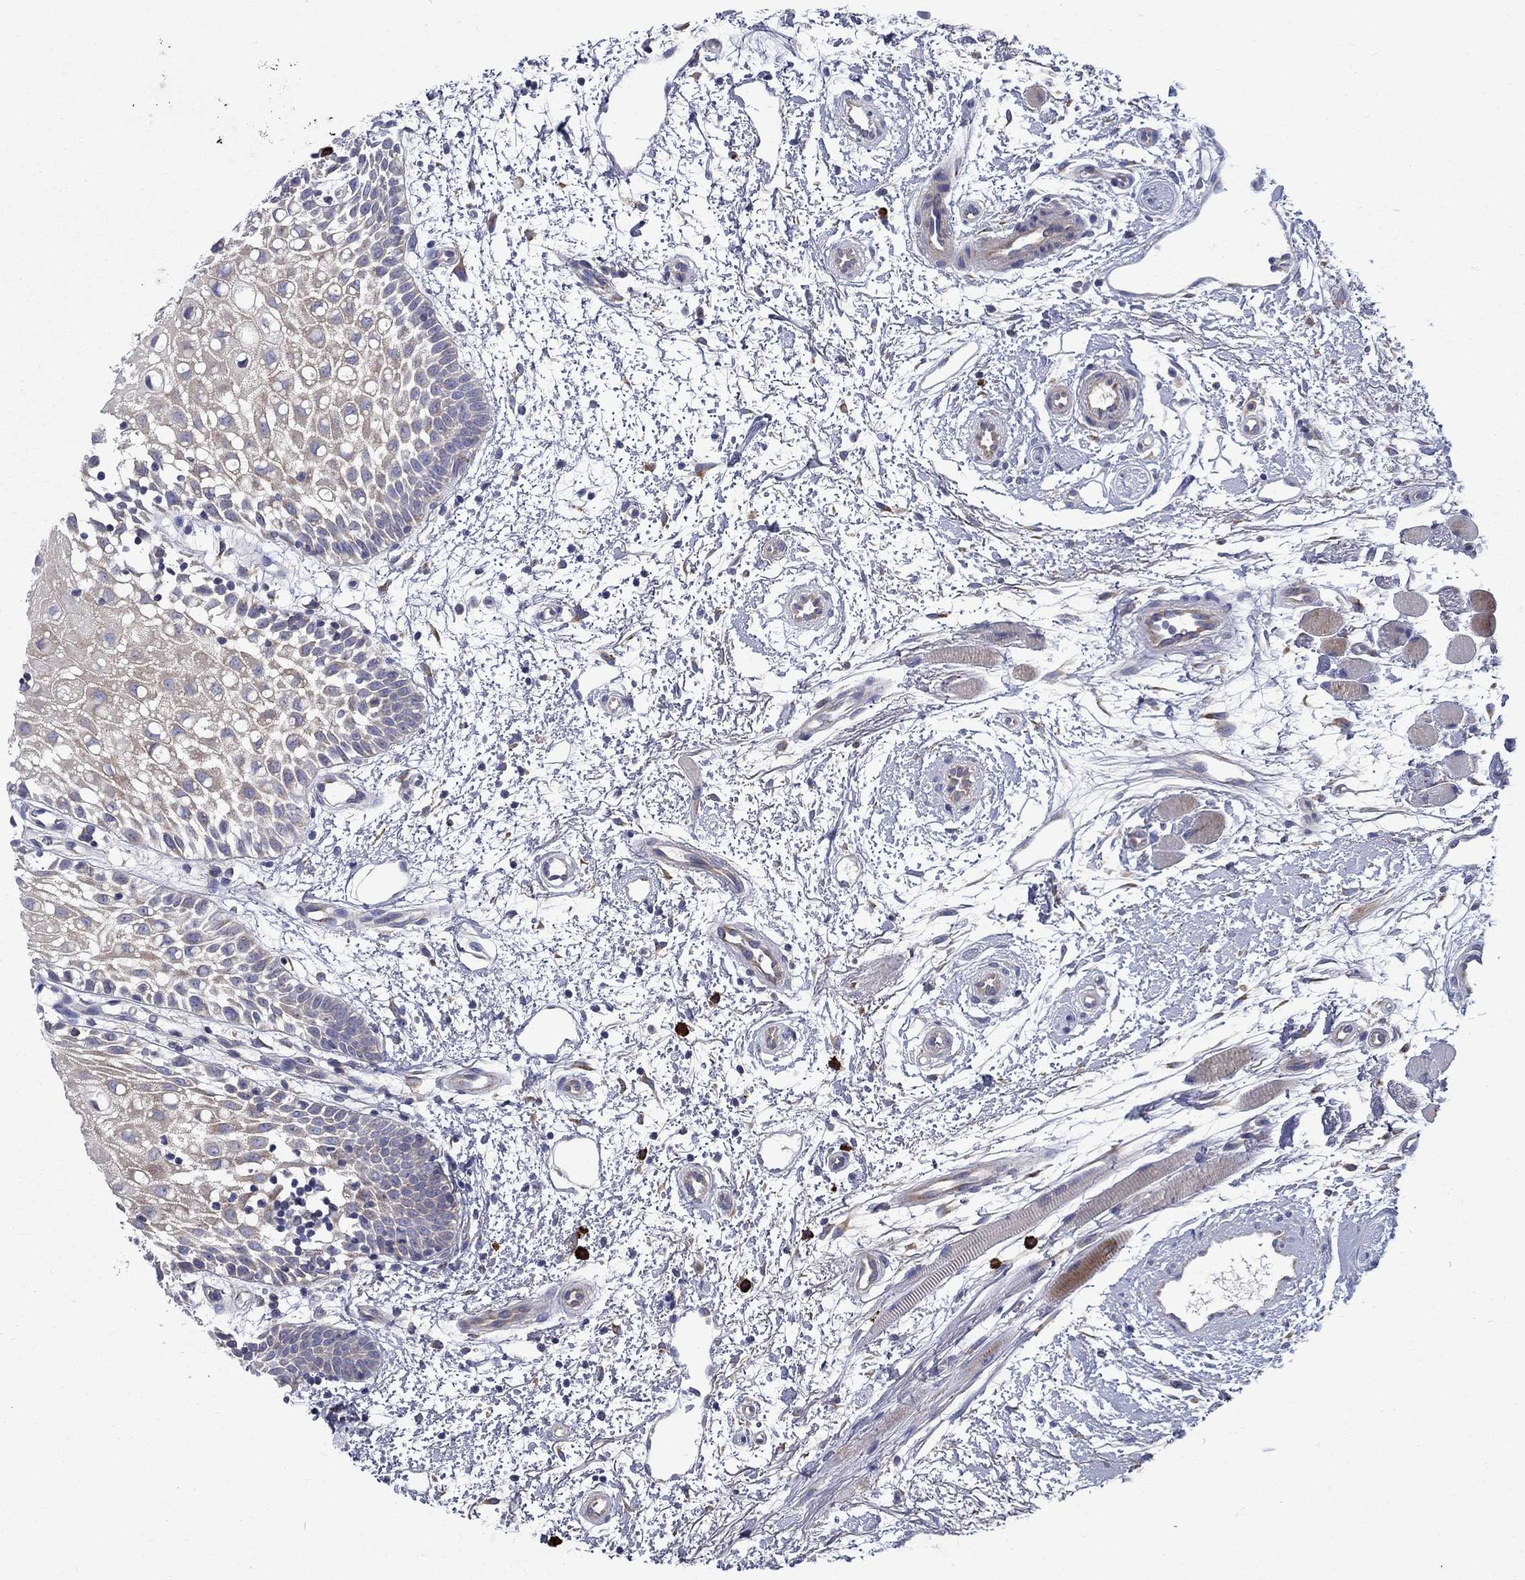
{"staining": {"intensity": "weak", "quantity": "25%-75%", "location": "cytoplasmic/membranous"}, "tissue": "oral mucosa", "cell_type": "Squamous epithelial cells", "image_type": "normal", "snomed": [{"axis": "morphology", "description": "Normal tissue, NOS"}, {"axis": "morphology", "description": "Squamous cell carcinoma, NOS"}, {"axis": "topography", "description": "Oral tissue"}, {"axis": "topography", "description": "Head-Neck"}], "caption": "Immunohistochemistry (IHC) image of normal oral mucosa stained for a protein (brown), which exhibits low levels of weak cytoplasmic/membranous expression in about 25%-75% of squamous epithelial cells.", "gene": "ASNS", "patient": {"sex": "female", "age": 75}}